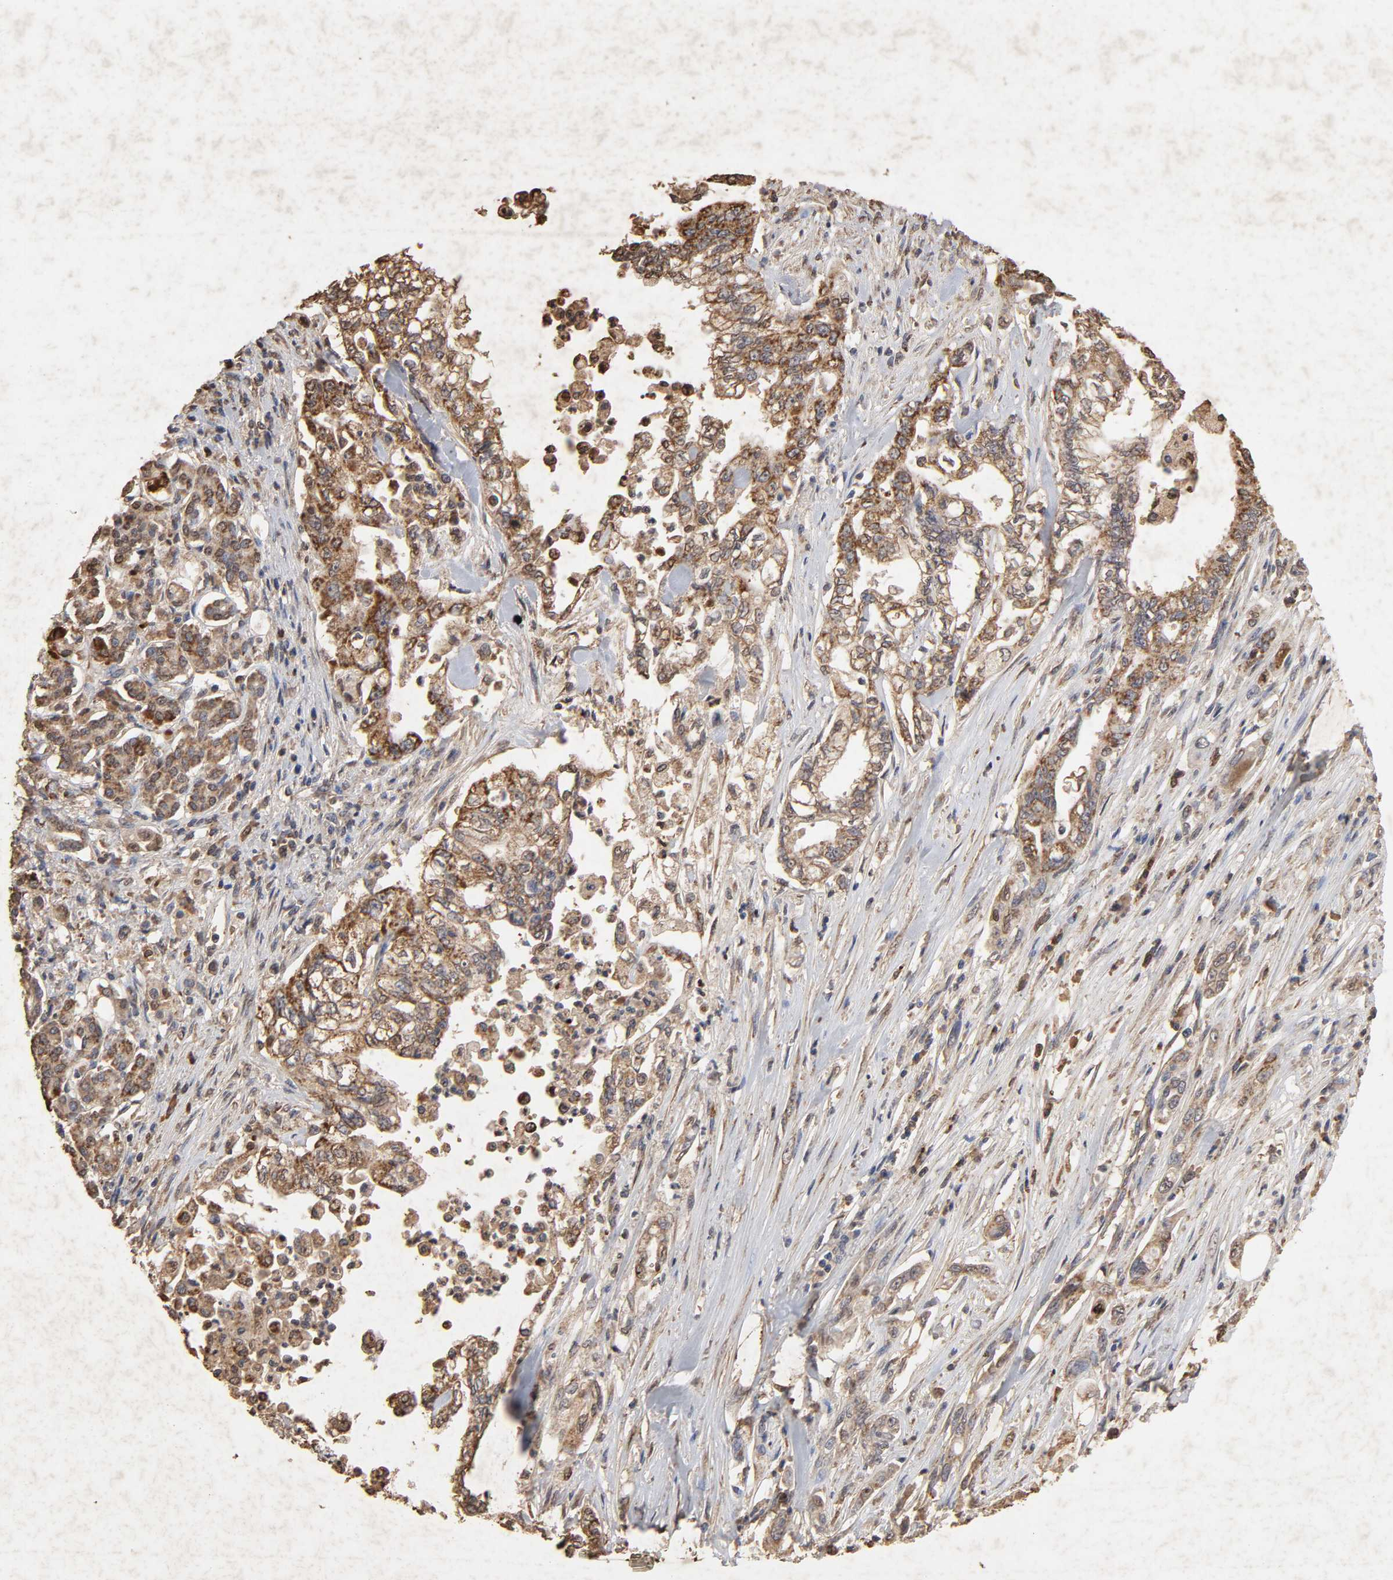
{"staining": {"intensity": "strong", "quantity": ">75%", "location": "cytoplasmic/membranous"}, "tissue": "pancreatic cancer", "cell_type": "Tumor cells", "image_type": "cancer", "snomed": [{"axis": "morphology", "description": "Normal tissue, NOS"}, {"axis": "topography", "description": "Pancreas"}], "caption": "Tumor cells exhibit strong cytoplasmic/membranous positivity in about >75% of cells in pancreatic cancer. Immunohistochemistry (ihc) stains the protein in brown and the nuclei are stained blue.", "gene": "CYCS", "patient": {"sex": "male", "age": 42}}